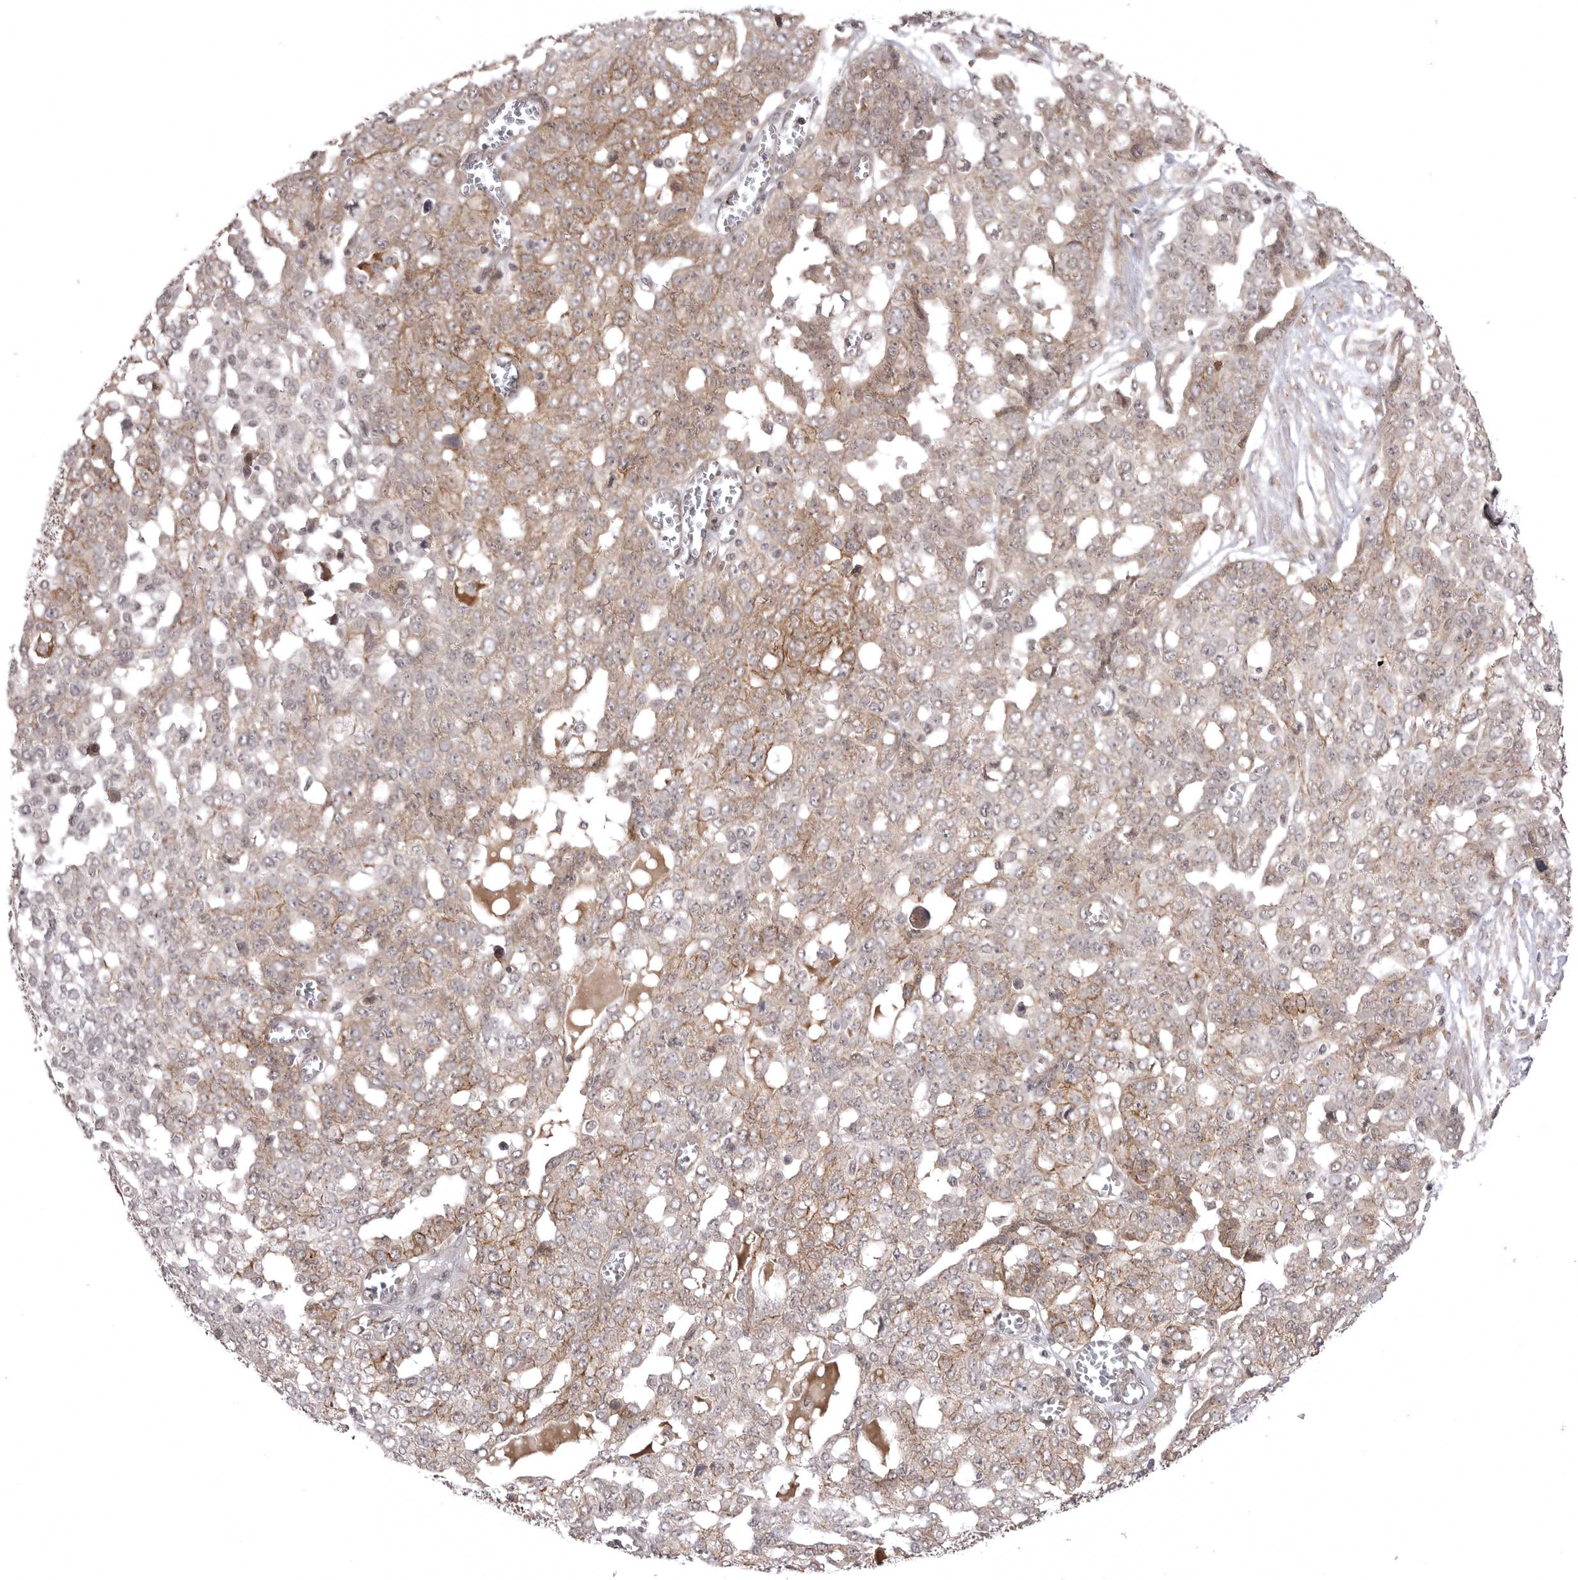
{"staining": {"intensity": "moderate", "quantity": "25%-75%", "location": "cytoplasmic/membranous"}, "tissue": "ovarian cancer", "cell_type": "Tumor cells", "image_type": "cancer", "snomed": [{"axis": "morphology", "description": "Cystadenocarcinoma, serous, NOS"}, {"axis": "topography", "description": "Soft tissue"}, {"axis": "topography", "description": "Ovary"}], "caption": "Ovarian cancer was stained to show a protein in brown. There is medium levels of moderate cytoplasmic/membranous positivity in about 25%-75% of tumor cells.", "gene": "SORBS1", "patient": {"sex": "female", "age": 57}}